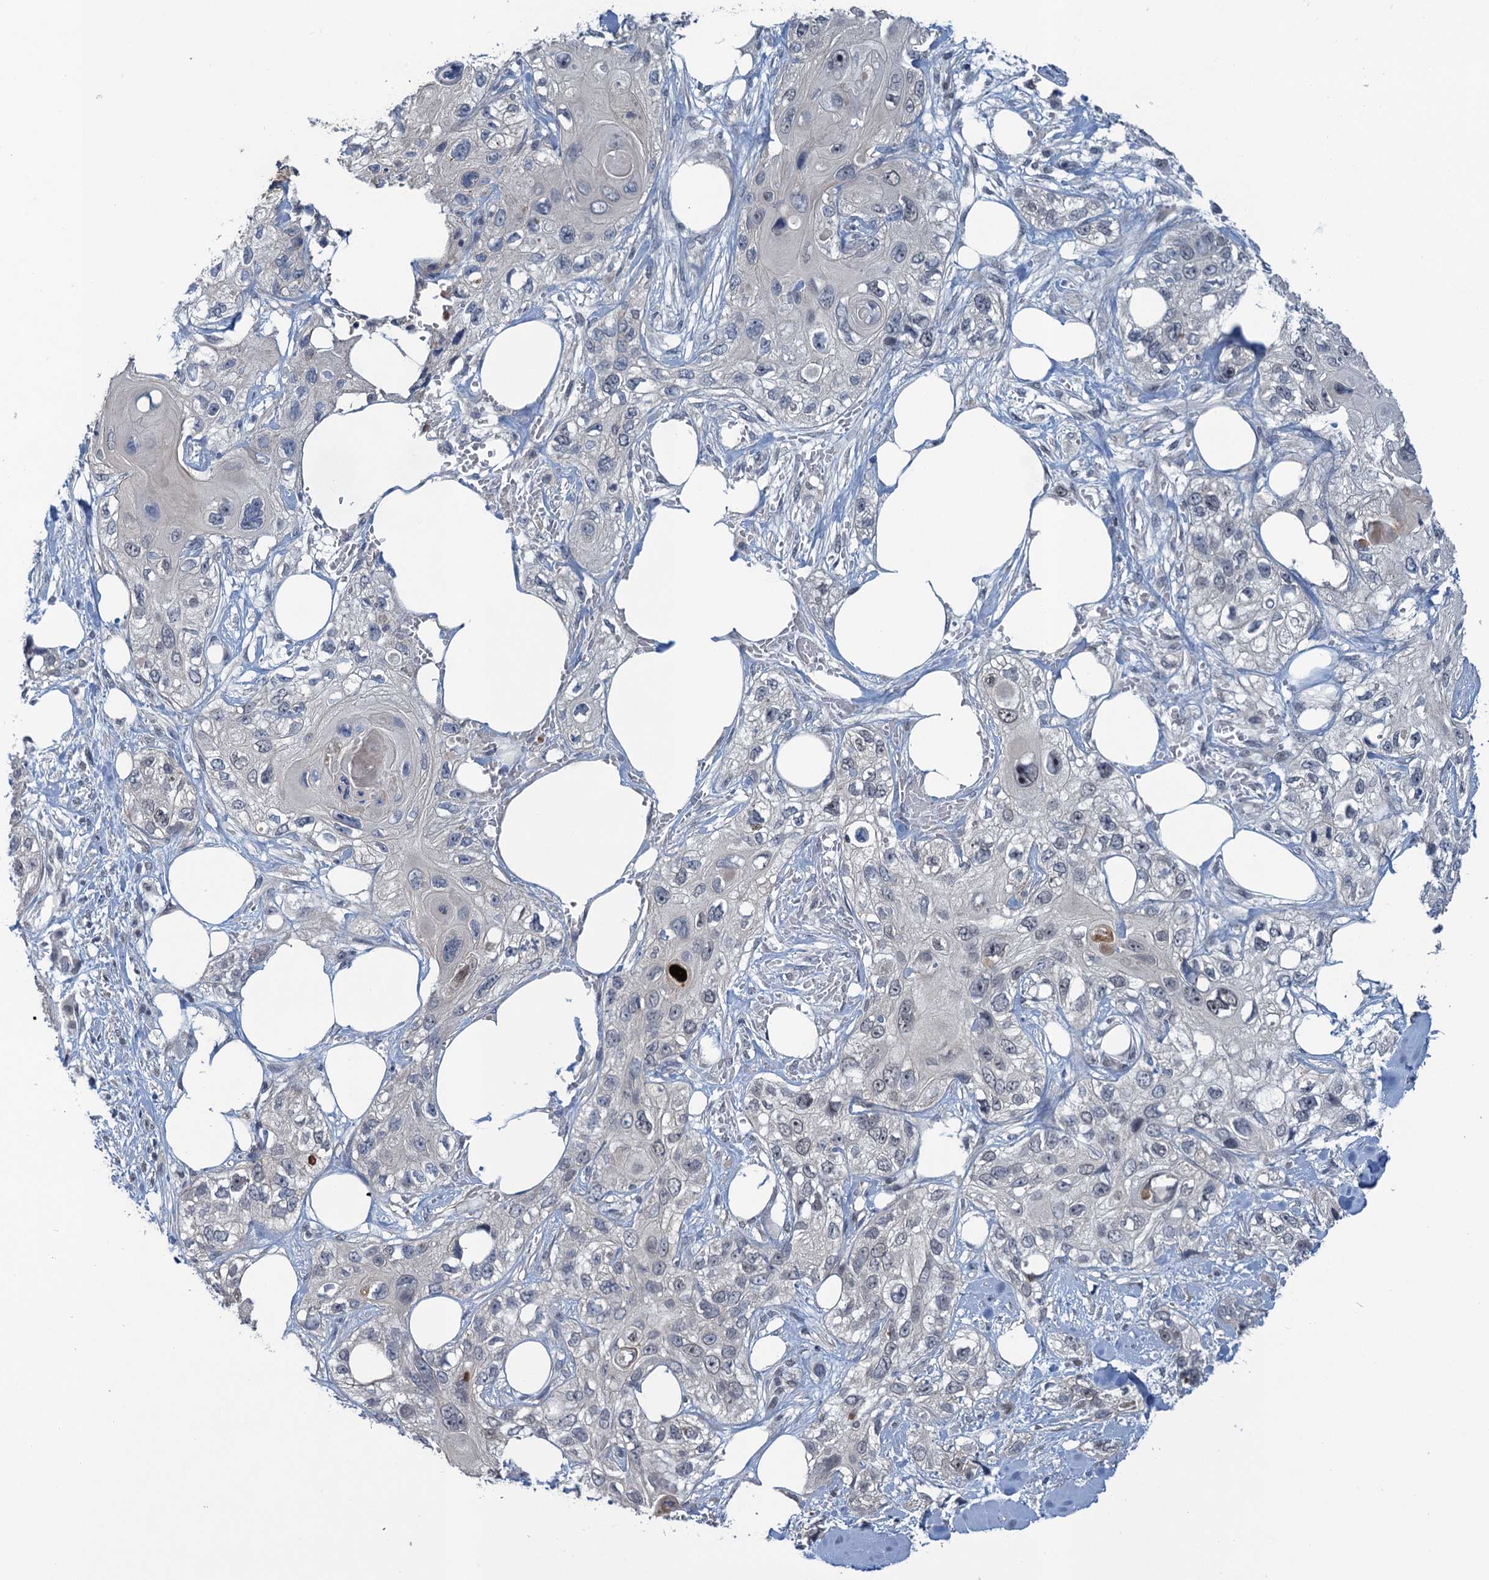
{"staining": {"intensity": "negative", "quantity": "none", "location": "none"}, "tissue": "skin cancer", "cell_type": "Tumor cells", "image_type": "cancer", "snomed": [{"axis": "morphology", "description": "Normal tissue, NOS"}, {"axis": "morphology", "description": "Squamous cell carcinoma, NOS"}, {"axis": "topography", "description": "Skin"}], "caption": "Squamous cell carcinoma (skin) was stained to show a protein in brown. There is no significant expression in tumor cells. Nuclei are stained in blue.", "gene": "MRFAP1", "patient": {"sex": "male", "age": 72}}